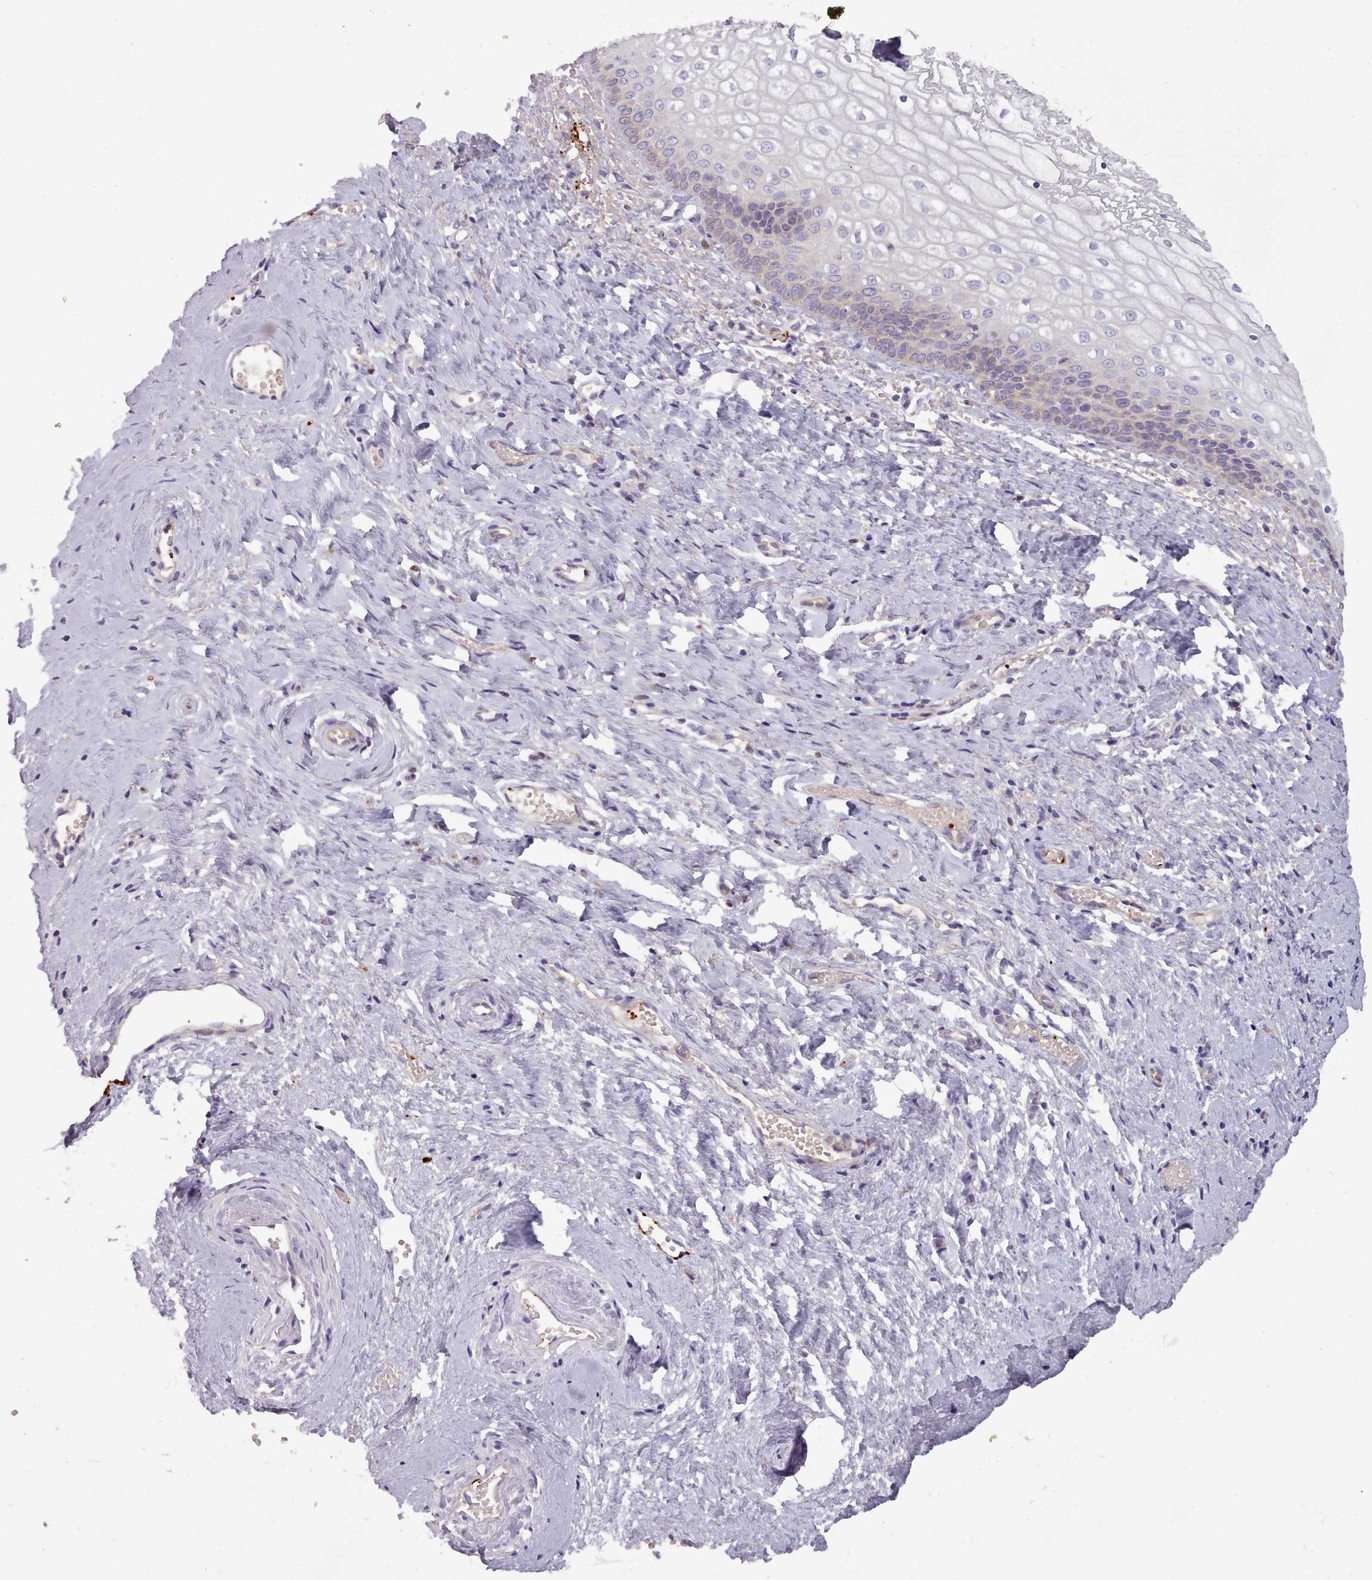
{"staining": {"intensity": "negative", "quantity": "none", "location": "none"}, "tissue": "vagina", "cell_type": "Squamous epithelial cells", "image_type": "normal", "snomed": [{"axis": "morphology", "description": "Normal tissue, NOS"}, {"axis": "topography", "description": "Vagina"}], "caption": "Photomicrograph shows no protein positivity in squamous epithelial cells of unremarkable vagina. (Stains: DAB (3,3'-diaminobenzidine) immunohistochemistry with hematoxylin counter stain, Microscopy: brightfield microscopy at high magnification).", "gene": "NDST2", "patient": {"sex": "female", "age": 59}}